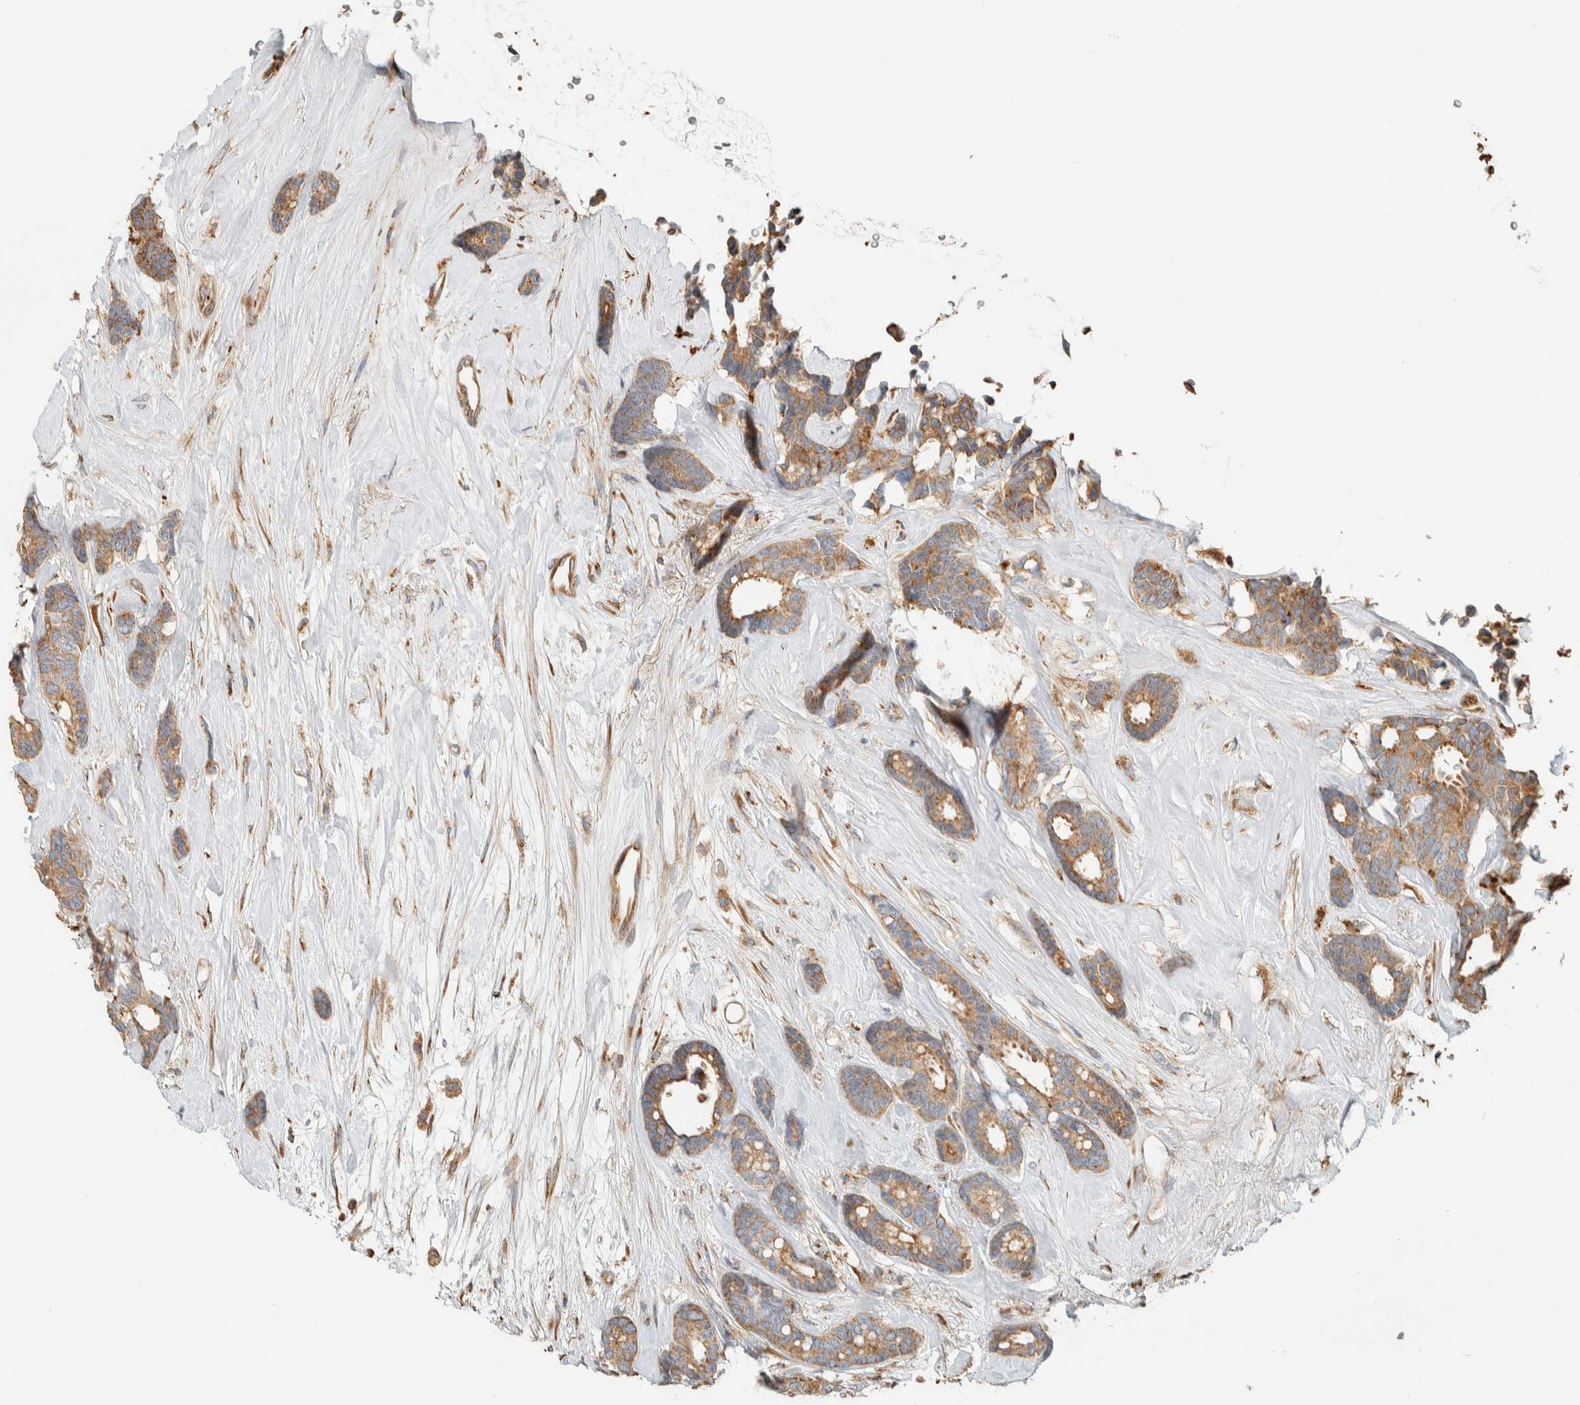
{"staining": {"intensity": "moderate", "quantity": ">75%", "location": "cytoplasmic/membranous"}, "tissue": "breast cancer", "cell_type": "Tumor cells", "image_type": "cancer", "snomed": [{"axis": "morphology", "description": "Duct carcinoma"}, {"axis": "topography", "description": "Breast"}], "caption": "A medium amount of moderate cytoplasmic/membranous expression is identified in approximately >75% of tumor cells in breast cancer tissue. (DAB (3,3'-diaminobenzidine) = brown stain, brightfield microscopy at high magnification).", "gene": "RAB11FIP1", "patient": {"sex": "female", "age": 87}}